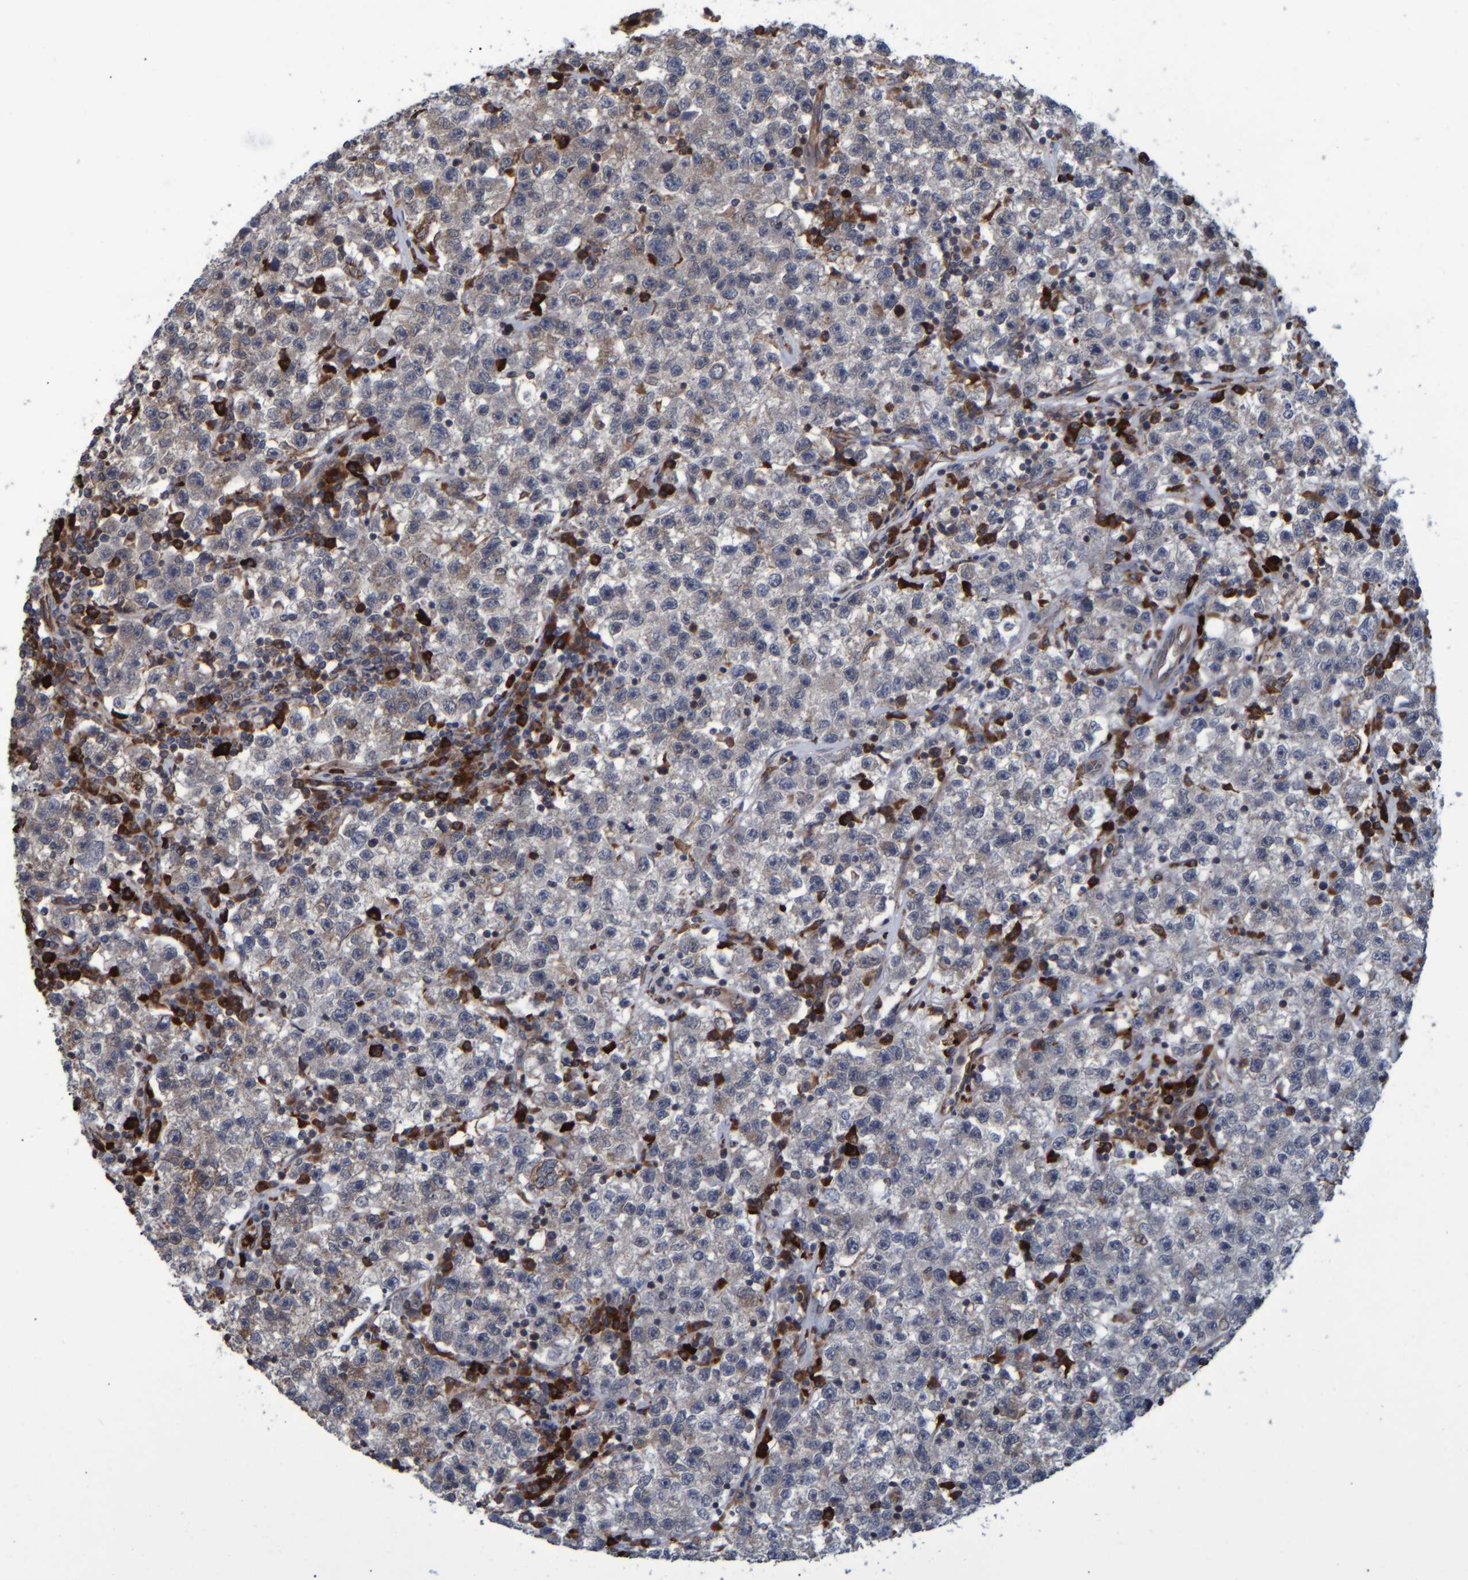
{"staining": {"intensity": "weak", "quantity": "25%-75%", "location": "cytoplasmic/membranous"}, "tissue": "testis cancer", "cell_type": "Tumor cells", "image_type": "cancer", "snomed": [{"axis": "morphology", "description": "Seminoma, NOS"}, {"axis": "topography", "description": "Testis"}], "caption": "Brown immunohistochemical staining in seminoma (testis) exhibits weak cytoplasmic/membranous staining in about 25%-75% of tumor cells.", "gene": "SPAG5", "patient": {"sex": "male", "age": 22}}